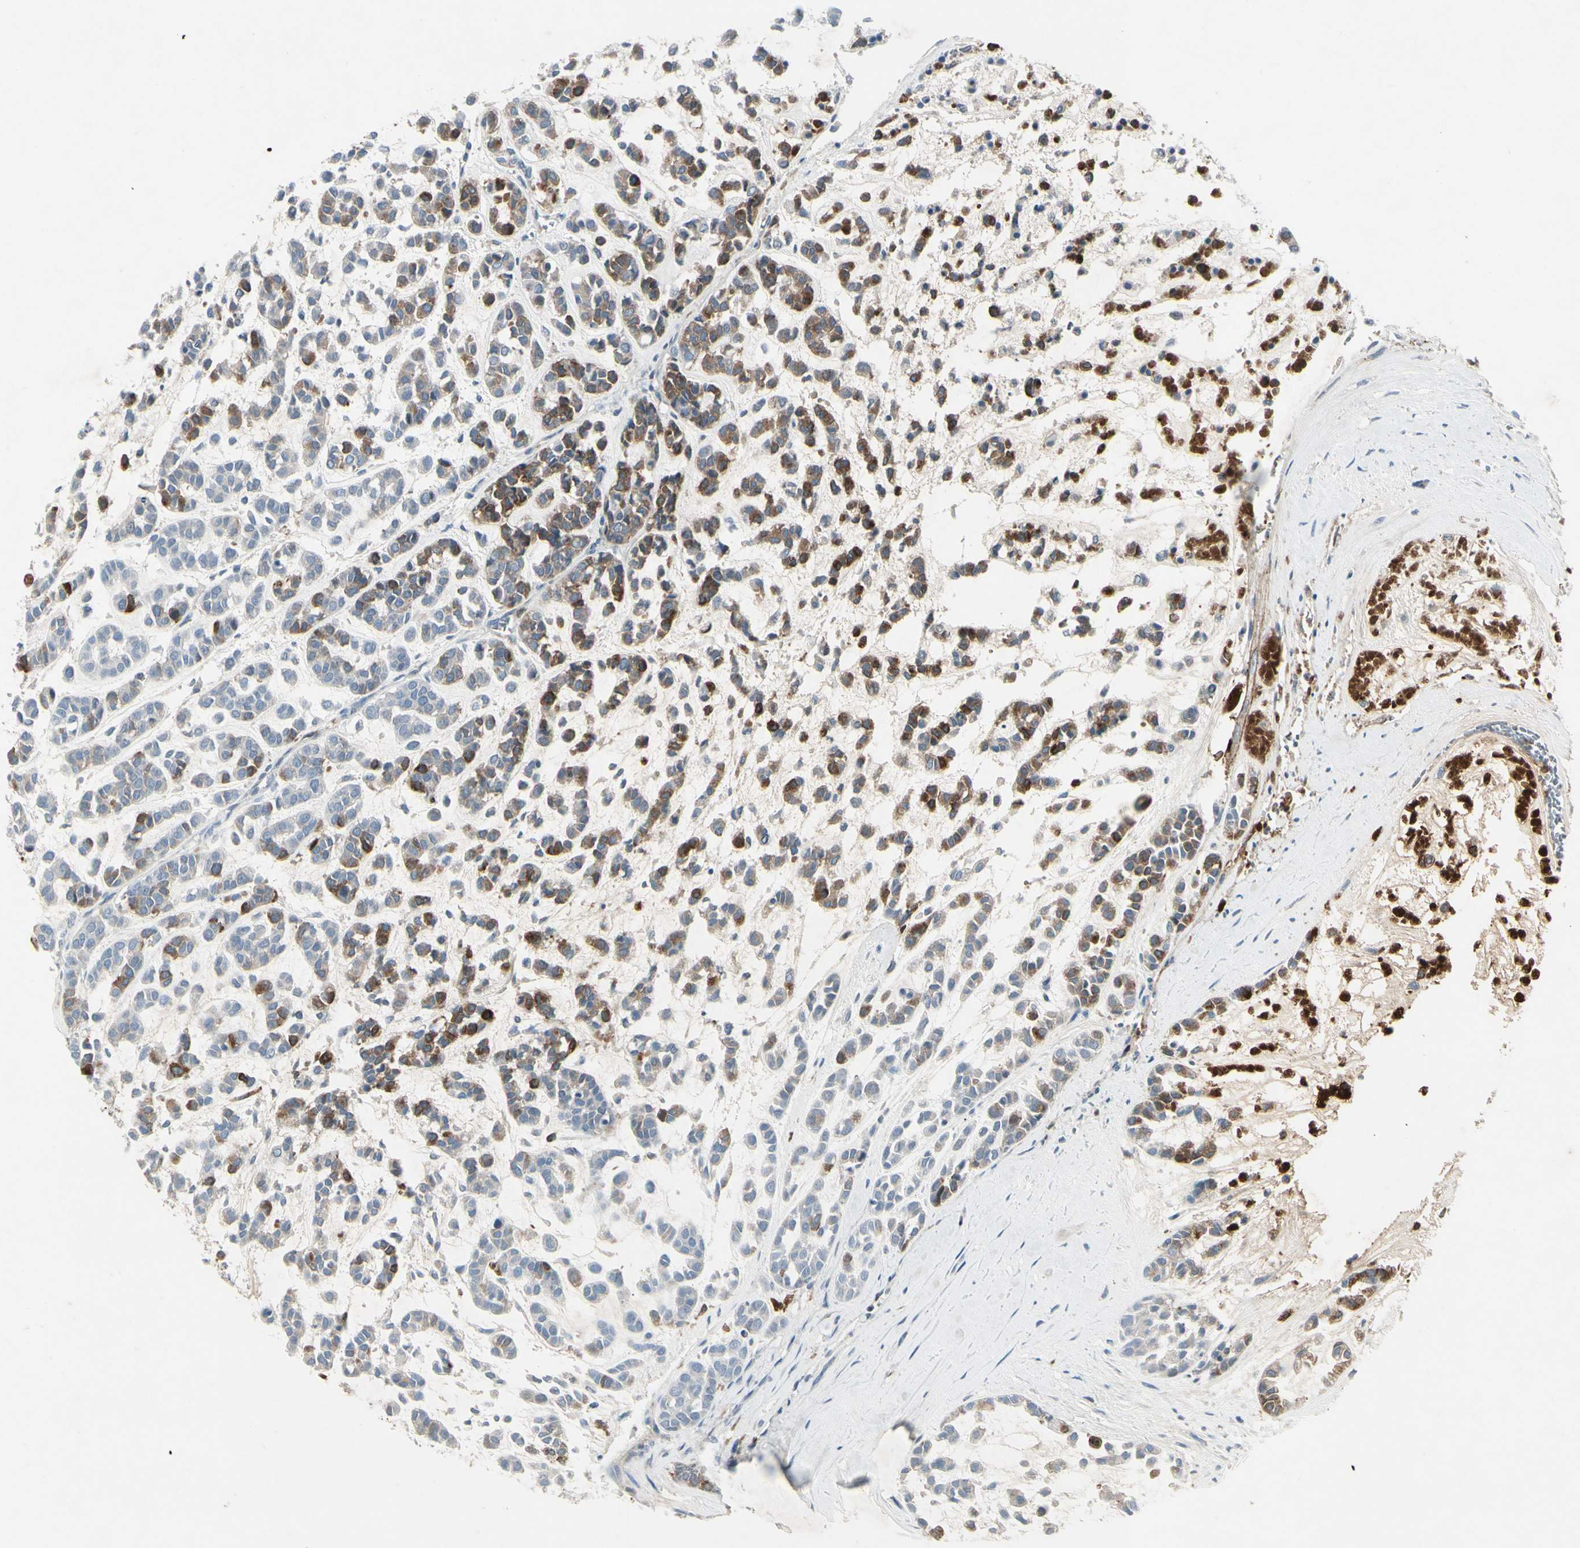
{"staining": {"intensity": "moderate", "quantity": "25%-75%", "location": "cytoplasmic/membranous"}, "tissue": "head and neck cancer", "cell_type": "Tumor cells", "image_type": "cancer", "snomed": [{"axis": "morphology", "description": "Adenocarcinoma, NOS"}, {"axis": "morphology", "description": "Adenoma, NOS"}, {"axis": "topography", "description": "Head-Neck"}], "caption": "This histopathology image shows head and neck cancer (adenoma) stained with immunohistochemistry (IHC) to label a protein in brown. The cytoplasmic/membranous of tumor cells show moderate positivity for the protein. Nuclei are counter-stained blue.", "gene": "IGHM", "patient": {"sex": "female", "age": 55}}